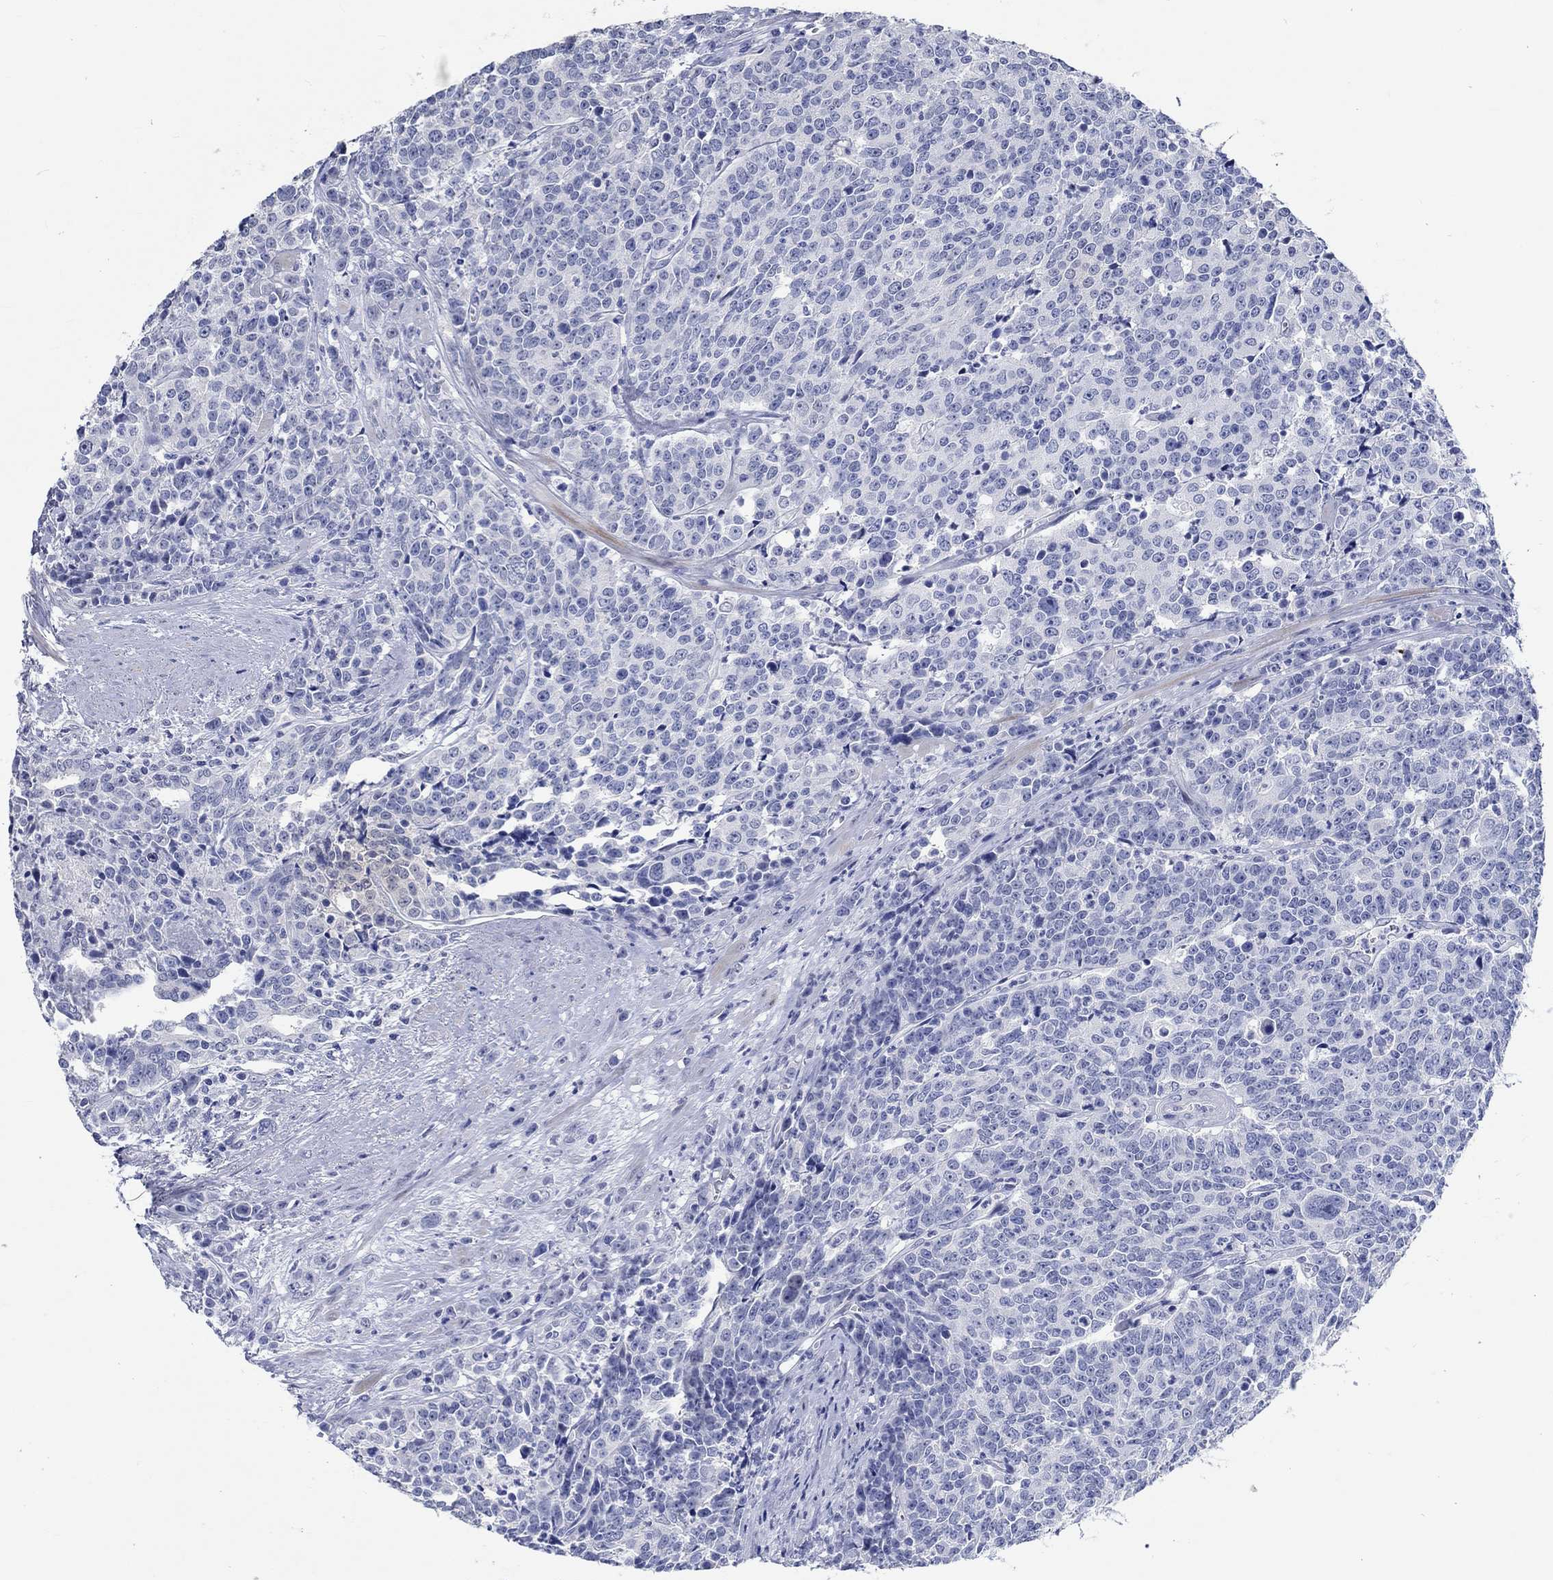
{"staining": {"intensity": "negative", "quantity": "none", "location": "none"}, "tissue": "prostate cancer", "cell_type": "Tumor cells", "image_type": "cancer", "snomed": [{"axis": "morphology", "description": "Adenocarcinoma, NOS"}, {"axis": "topography", "description": "Prostate"}], "caption": "A micrograph of human prostate adenocarcinoma is negative for staining in tumor cells.", "gene": "C4orf47", "patient": {"sex": "male", "age": 67}}